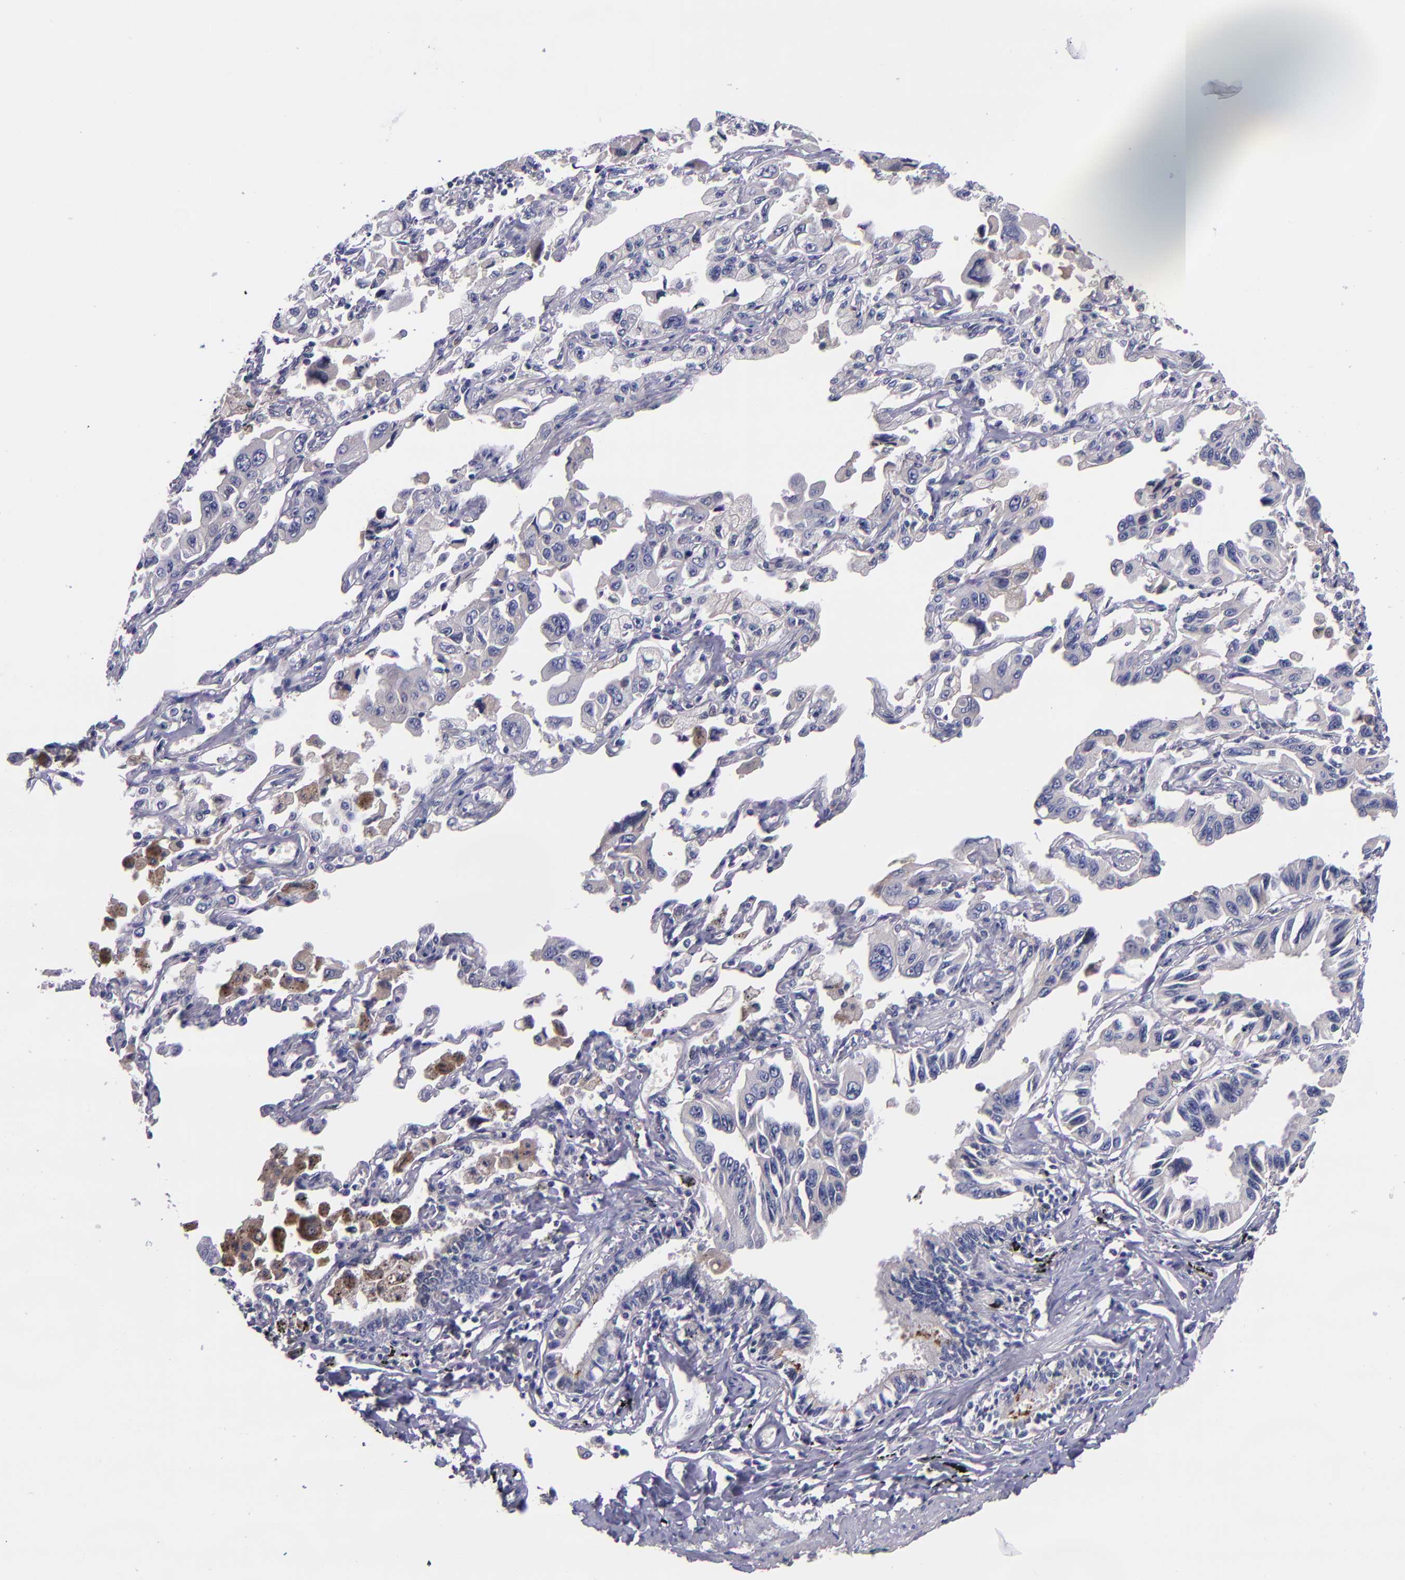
{"staining": {"intensity": "negative", "quantity": "none", "location": "none"}, "tissue": "lung cancer", "cell_type": "Tumor cells", "image_type": "cancer", "snomed": [{"axis": "morphology", "description": "Adenocarcinoma, NOS"}, {"axis": "topography", "description": "Lung"}], "caption": "DAB immunohistochemical staining of human adenocarcinoma (lung) demonstrates no significant staining in tumor cells.", "gene": "RBP4", "patient": {"sex": "male", "age": 64}}